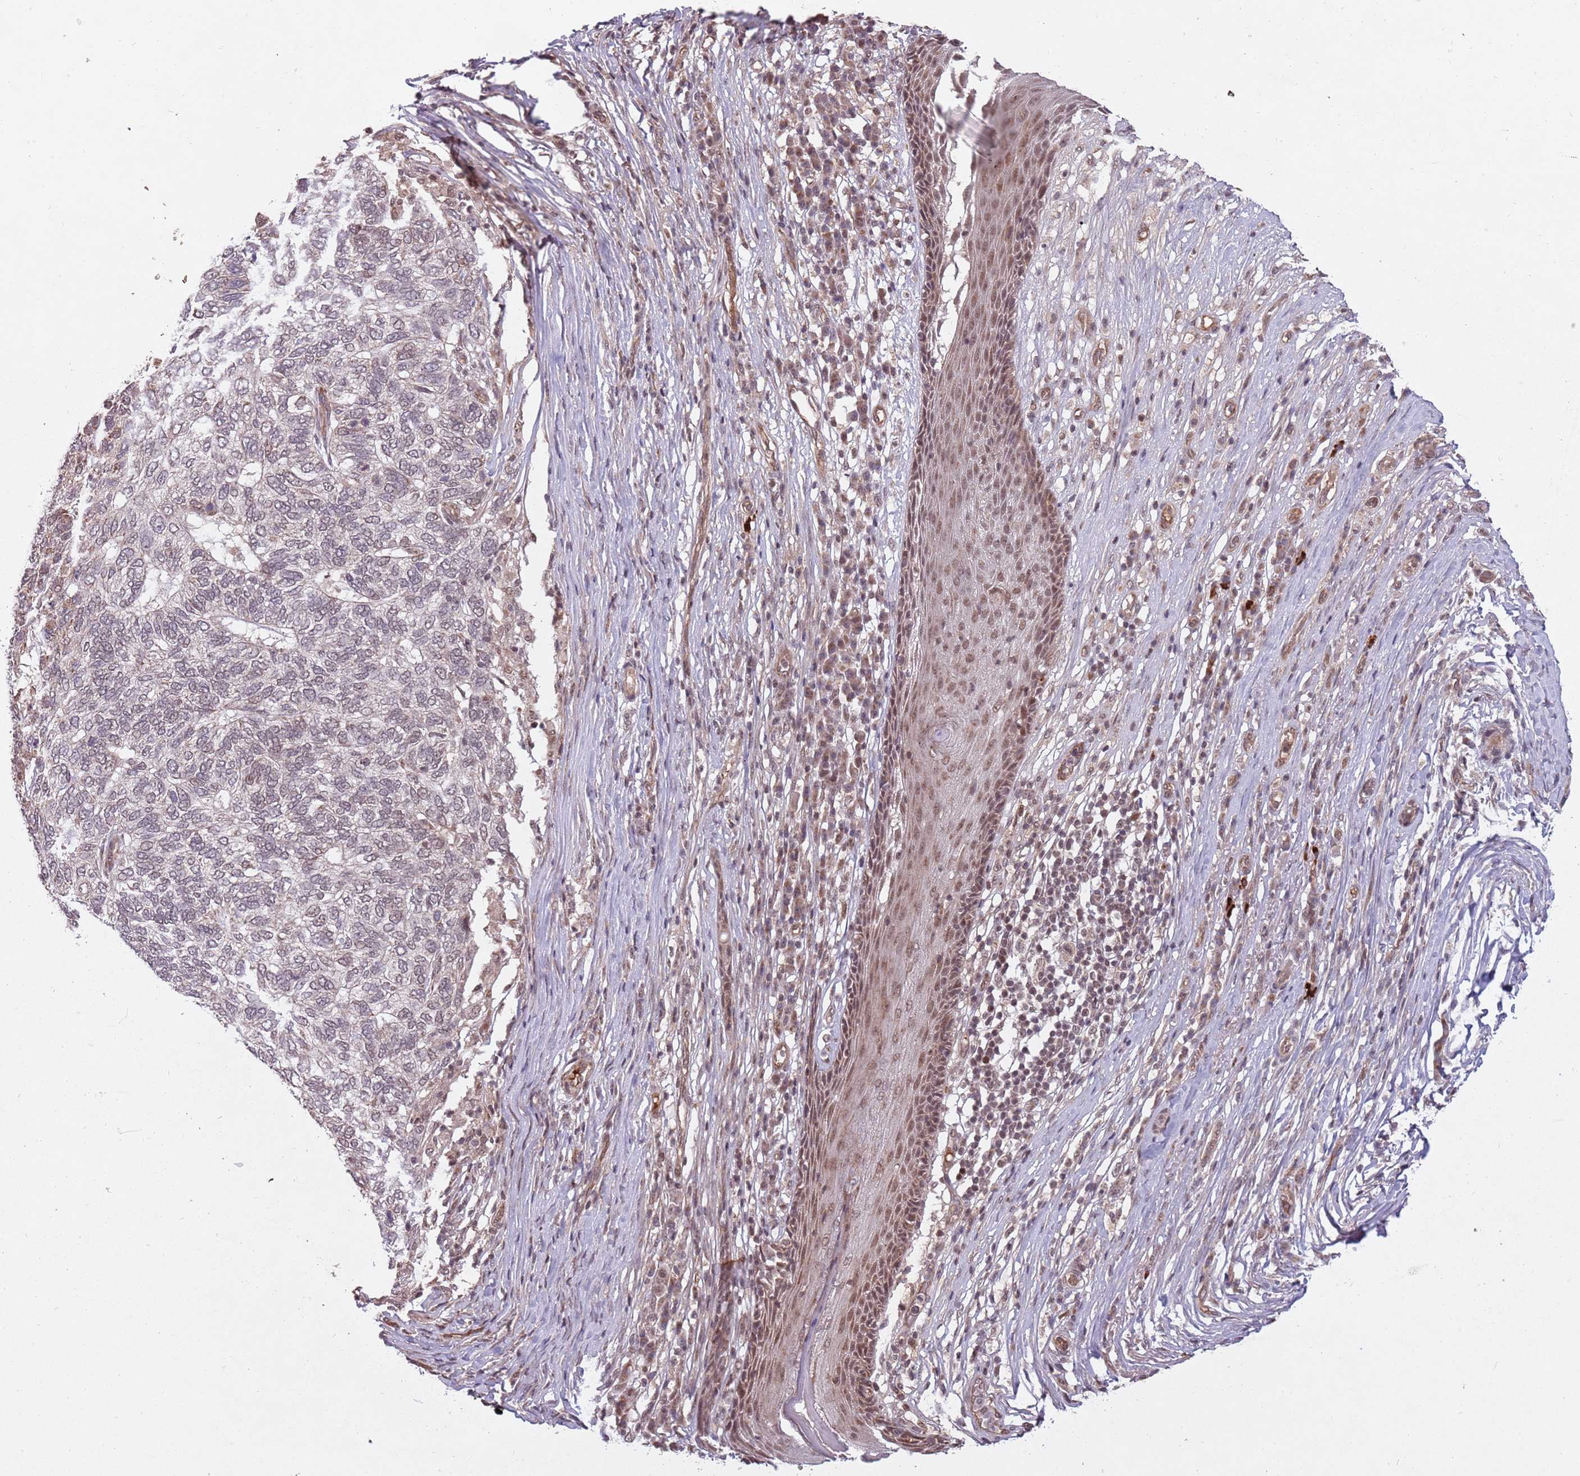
{"staining": {"intensity": "weak", "quantity": "<25%", "location": "nuclear"}, "tissue": "skin cancer", "cell_type": "Tumor cells", "image_type": "cancer", "snomed": [{"axis": "morphology", "description": "Basal cell carcinoma"}, {"axis": "topography", "description": "Skin"}], "caption": "Tumor cells are negative for brown protein staining in basal cell carcinoma (skin).", "gene": "SUDS3", "patient": {"sex": "female", "age": 65}}